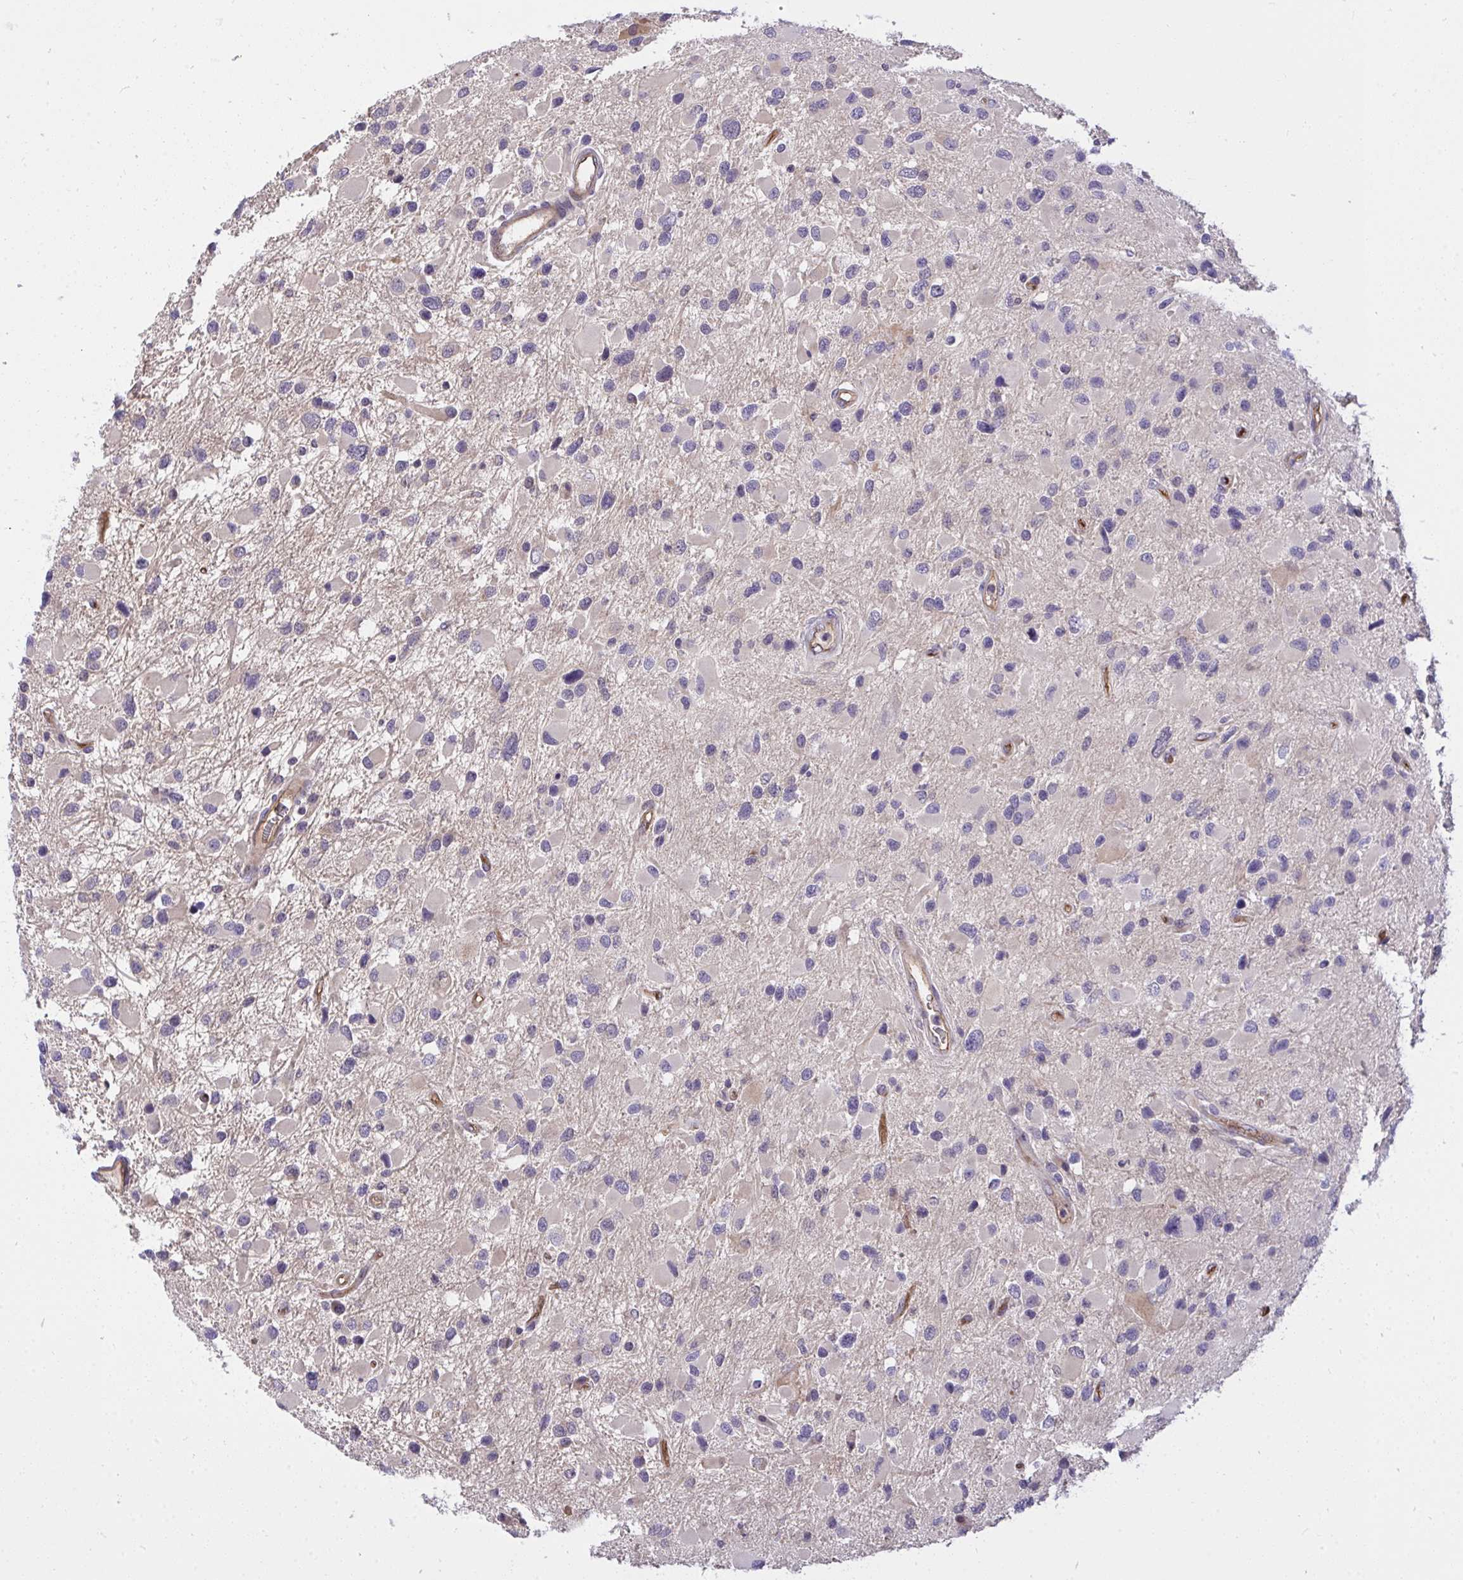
{"staining": {"intensity": "negative", "quantity": "none", "location": "none"}, "tissue": "glioma", "cell_type": "Tumor cells", "image_type": "cancer", "snomed": [{"axis": "morphology", "description": "Glioma, malignant, Low grade"}, {"axis": "topography", "description": "Brain"}], "caption": "Immunohistochemistry photomicrograph of neoplastic tissue: human glioma stained with DAB shows no significant protein staining in tumor cells.", "gene": "C19orf54", "patient": {"sex": "female", "age": 32}}